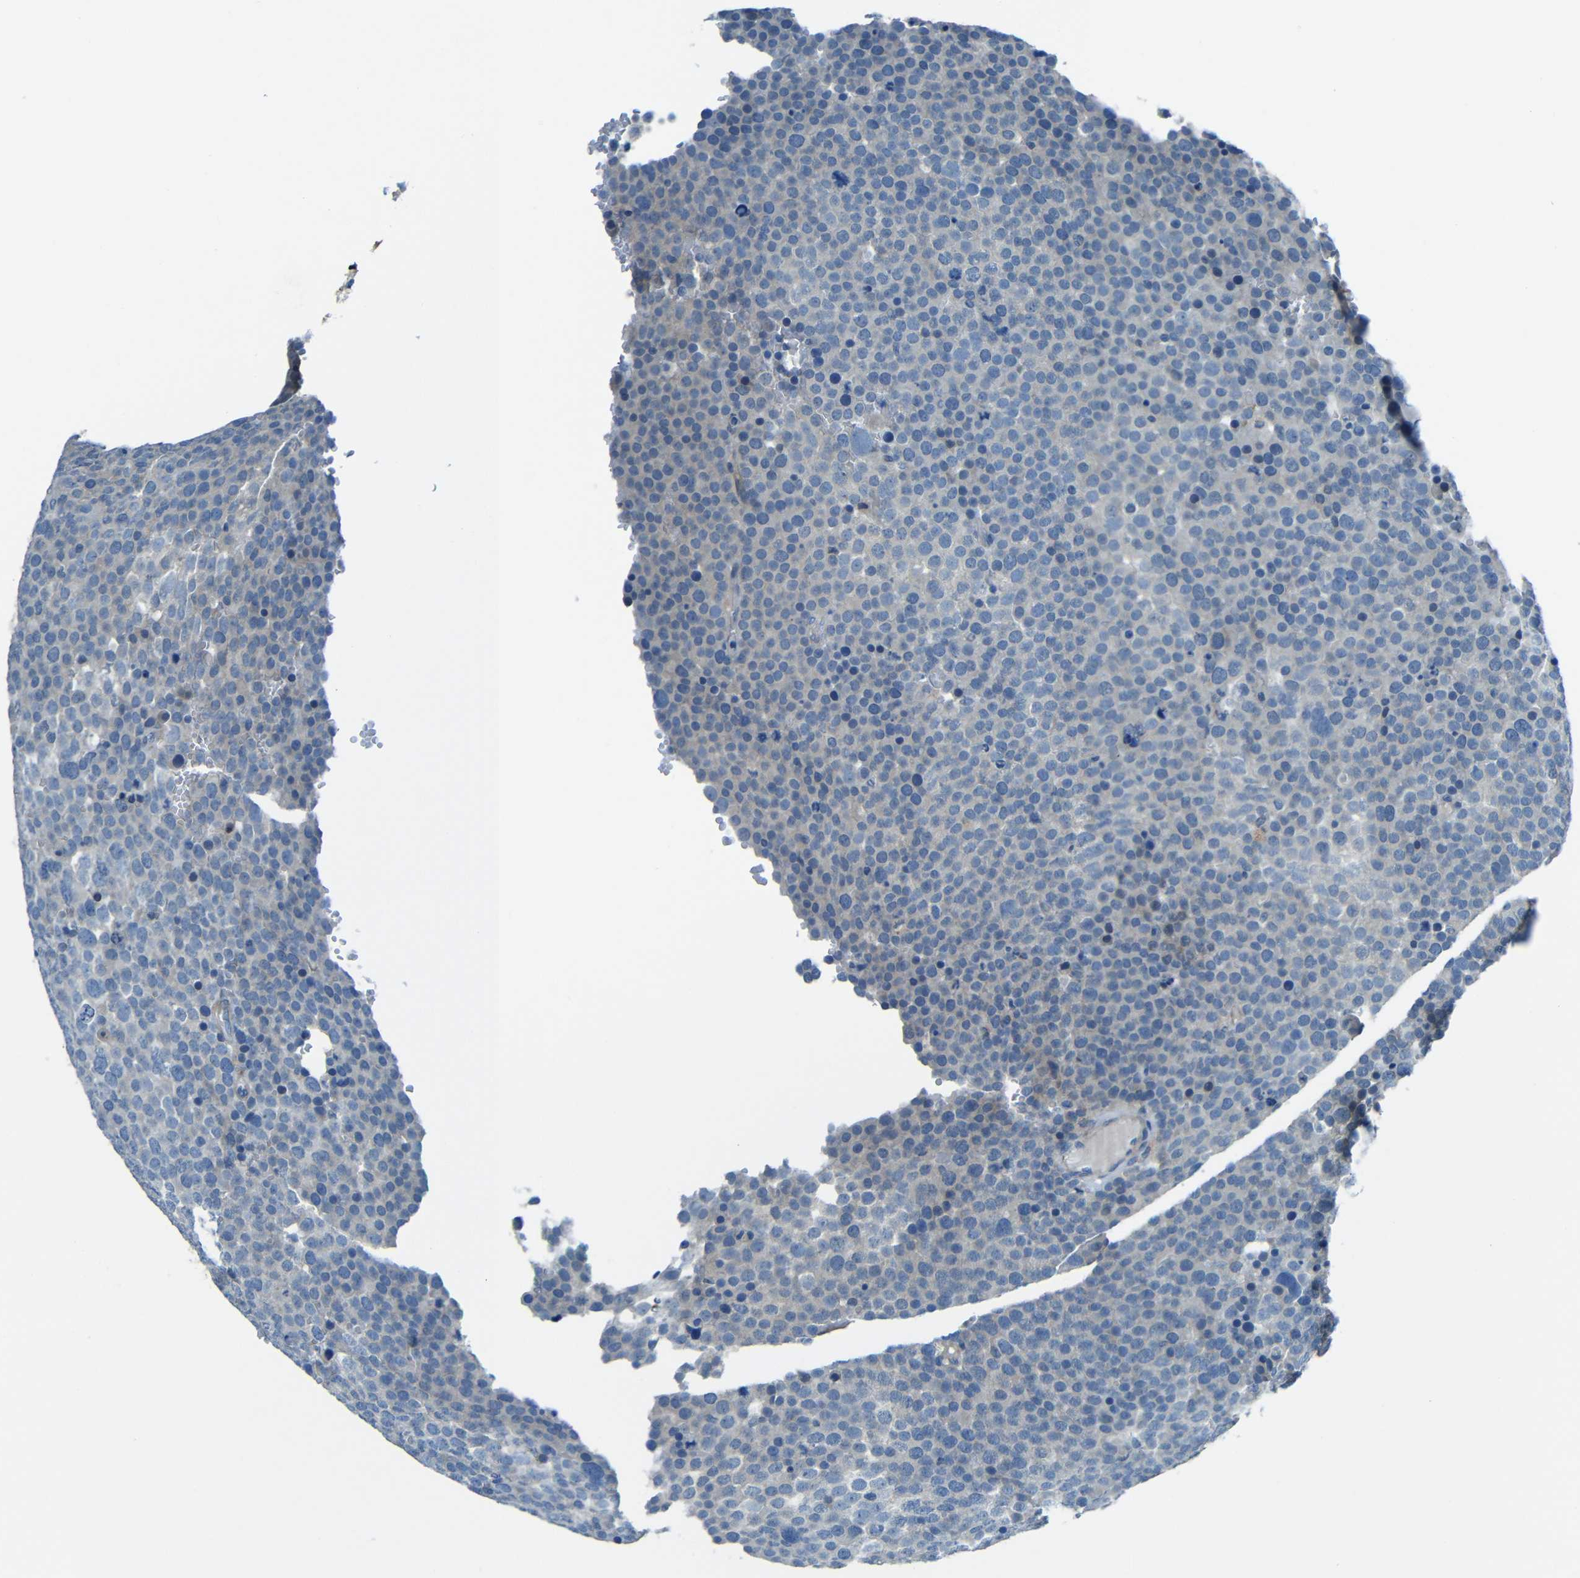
{"staining": {"intensity": "negative", "quantity": "none", "location": "none"}, "tissue": "testis cancer", "cell_type": "Tumor cells", "image_type": "cancer", "snomed": [{"axis": "morphology", "description": "Seminoma, NOS"}, {"axis": "topography", "description": "Testis"}], "caption": "Protein analysis of testis cancer shows no significant positivity in tumor cells. (Immunohistochemistry (ihc), brightfield microscopy, high magnification).", "gene": "CYP26B1", "patient": {"sex": "male", "age": 71}}